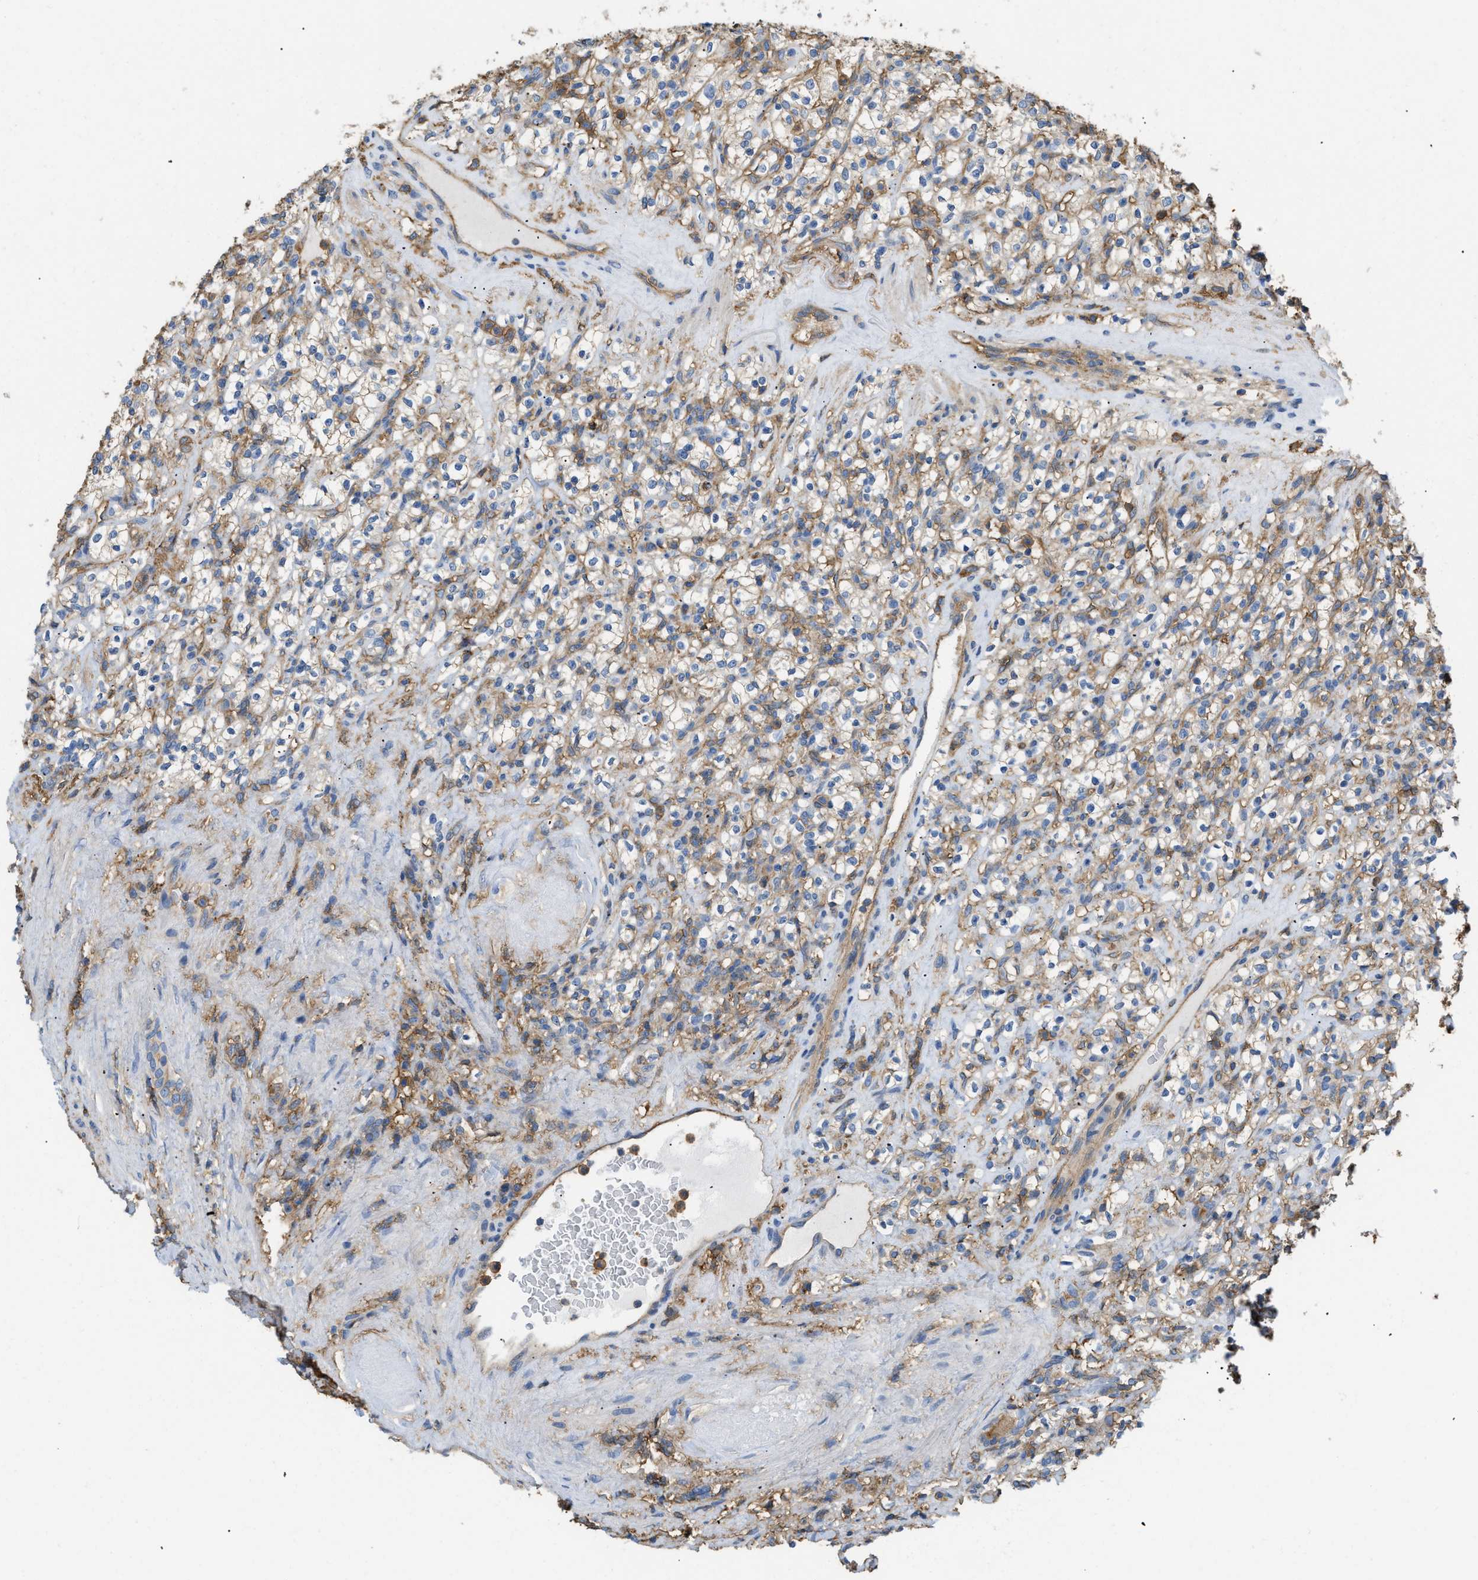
{"staining": {"intensity": "weak", "quantity": "25%-75%", "location": "cytoplasmic/membranous"}, "tissue": "renal cancer", "cell_type": "Tumor cells", "image_type": "cancer", "snomed": [{"axis": "morphology", "description": "Normal tissue, NOS"}, {"axis": "morphology", "description": "Adenocarcinoma, NOS"}, {"axis": "topography", "description": "Kidney"}], "caption": "Brown immunohistochemical staining in renal adenocarcinoma exhibits weak cytoplasmic/membranous positivity in approximately 25%-75% of tumor cells.", "gene": "GNB4", "patient": {"sex": "female", "age": 72}}